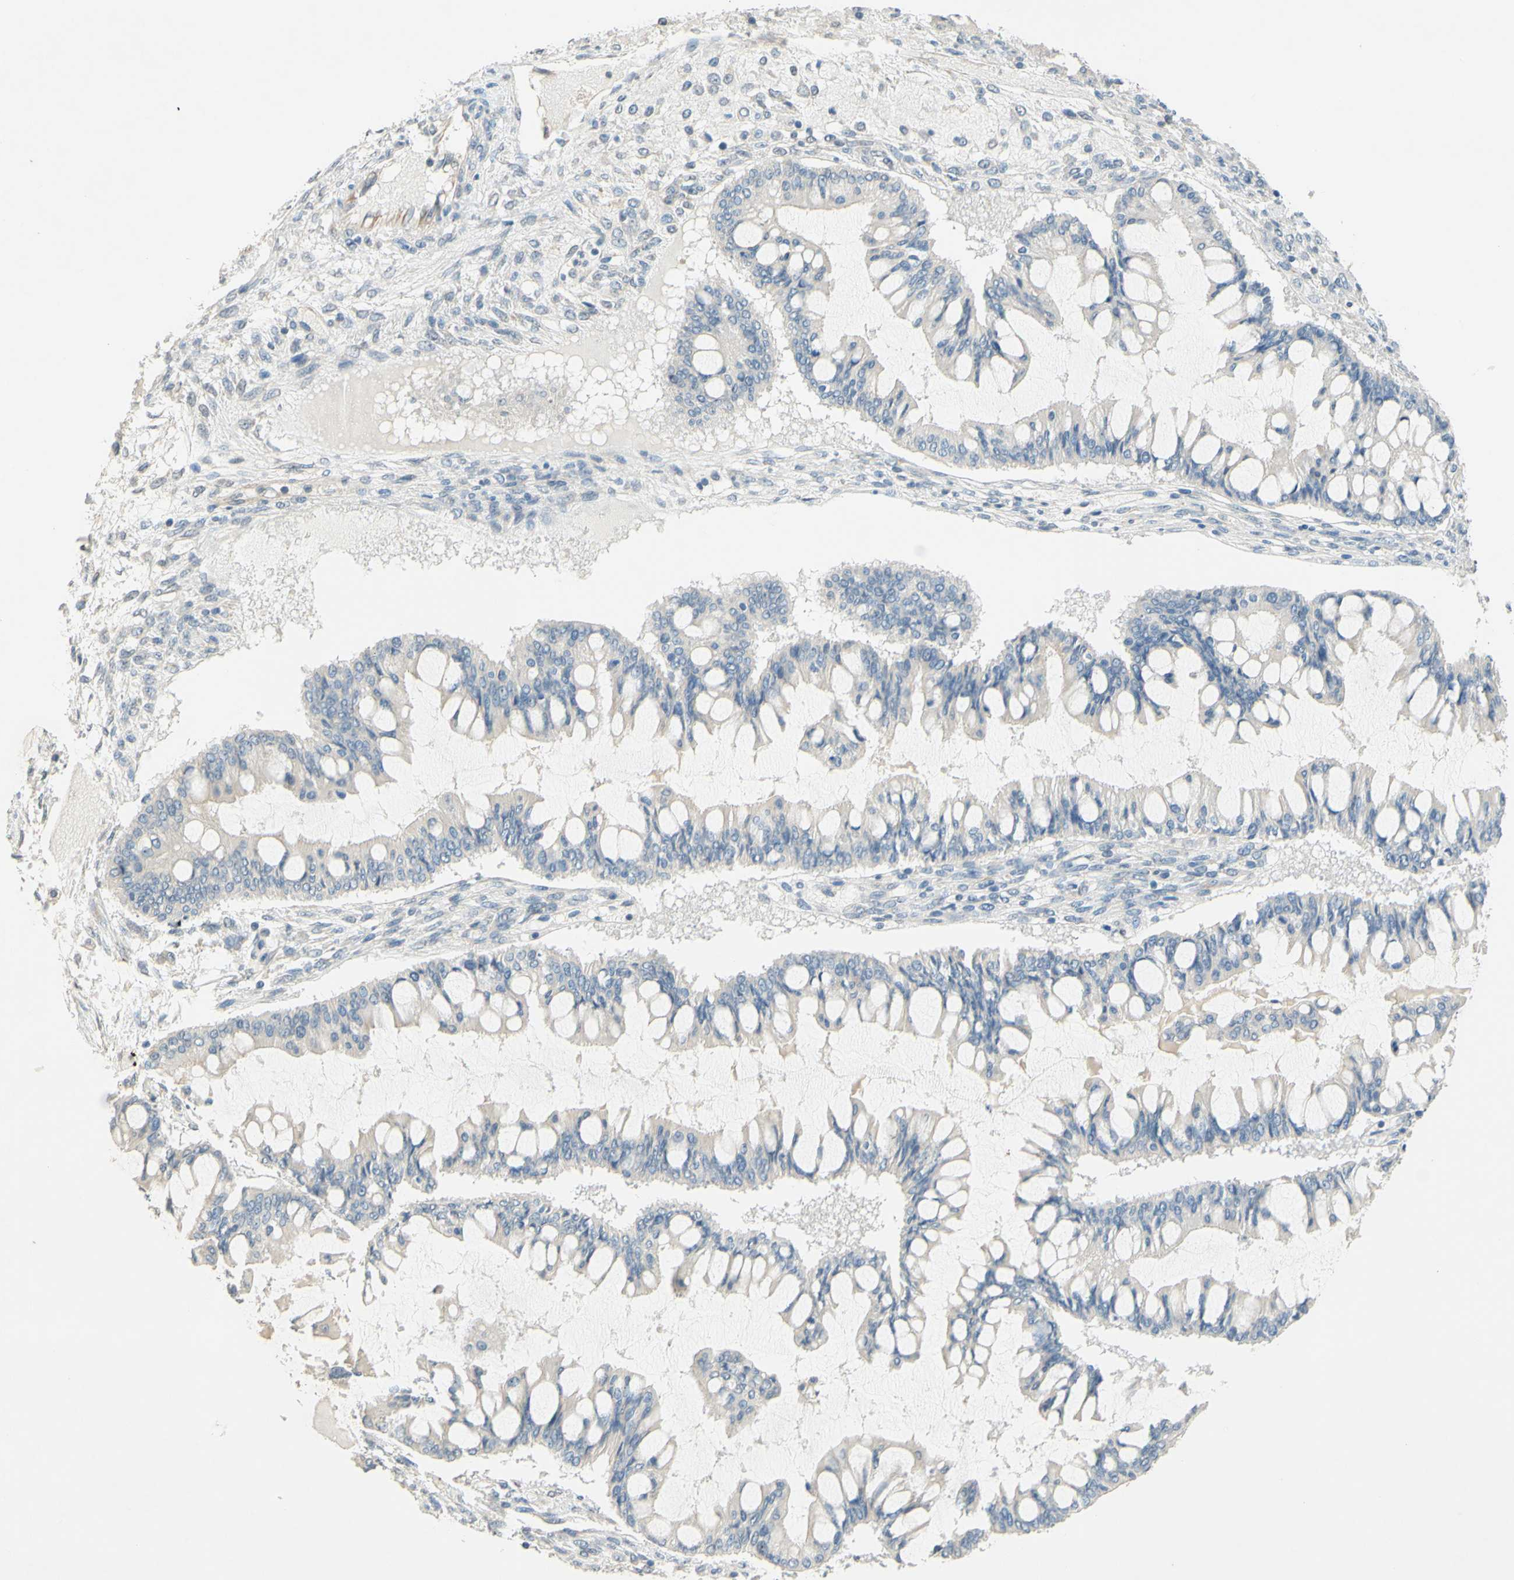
{"staining": {"intensity": "negative", "quantity": "none", "location": "none"}, "tissue": "ovarian cancer", "cell_type": "Tumor cells", "image_type": "cancer", "snomed": [{"axis": "morphology", "description": "Cystadenocarcinoma, mucinous, NOS"}, {"axis": "topography", "description": "Ovary"}], "caption": "A high-resolution image shows immunohistochemistry (IHC) staining of ovarian cancer (mucinous cystadenocarcinoma), which demonstrates no significant expression in tumor cells.", "gene": "MAG", "patient": {"sex": "female", "age": 73}}